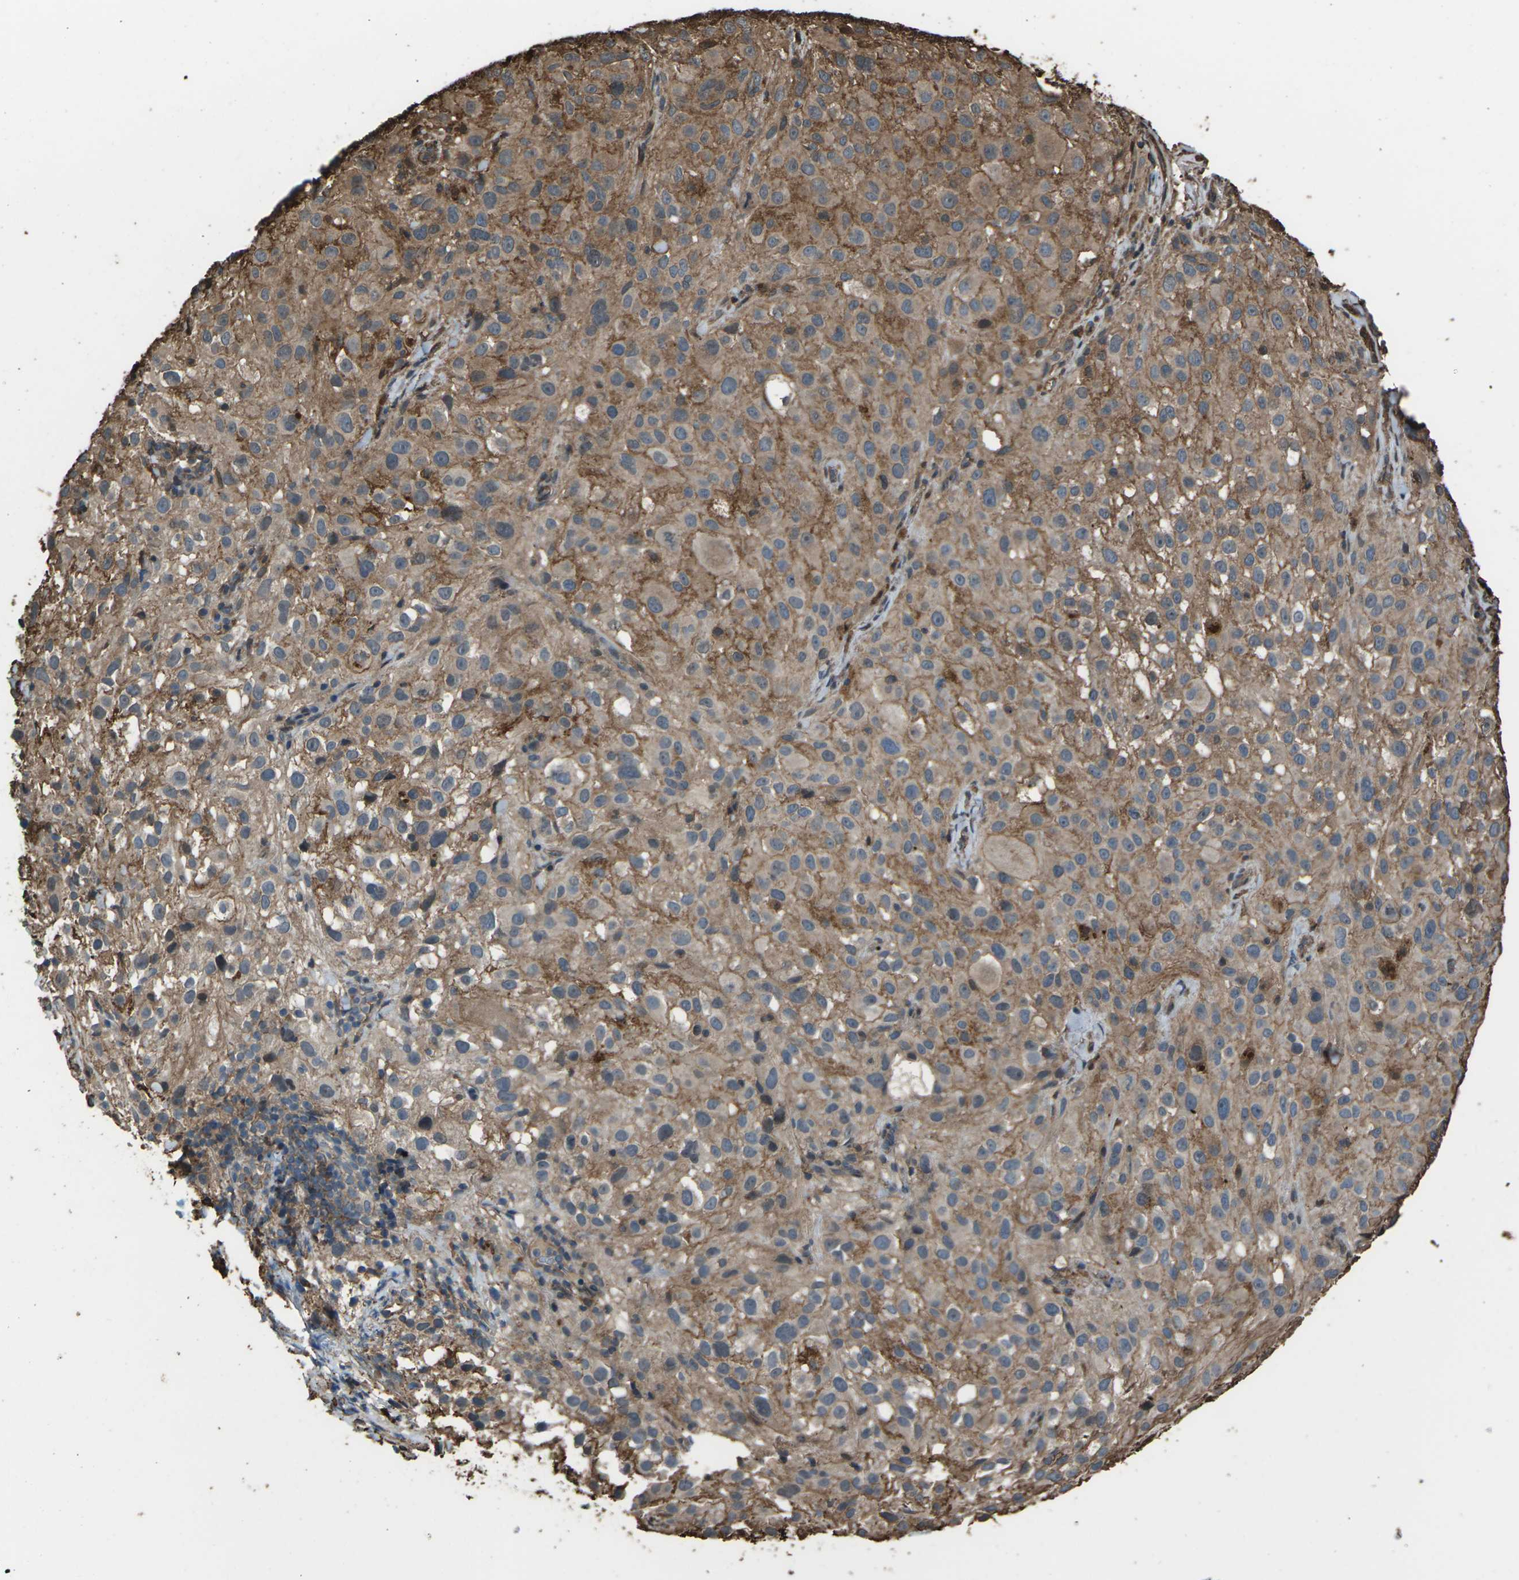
{"staining": {"intensity": "moderate", "quantity": ">75%", "location": "cytoplasmic/membranous"}, "tissue": "melanoma", "cell_type": "Tumor cells", "image_type": "cancer", "snomed": [{"axis": "morphology", "description": "Necrosis, NOS"}, {"axis": "morphology", "description": "Malignant melanoma, NOS"}, {"axis": "topography", "description": "Skin"}], "caption": "The immunohistochemical stain labels moderate cytoplasmic/membranous expression in tumor cells of melanoma tissue. Using DAB (3,3'-diaminobenzidine) (brown) and hematoxylin (blue) stains, captured at high magnification using brightfield microscopy.", "gene": "DHPS", "patient": {"sex": "female", "age": 87}}